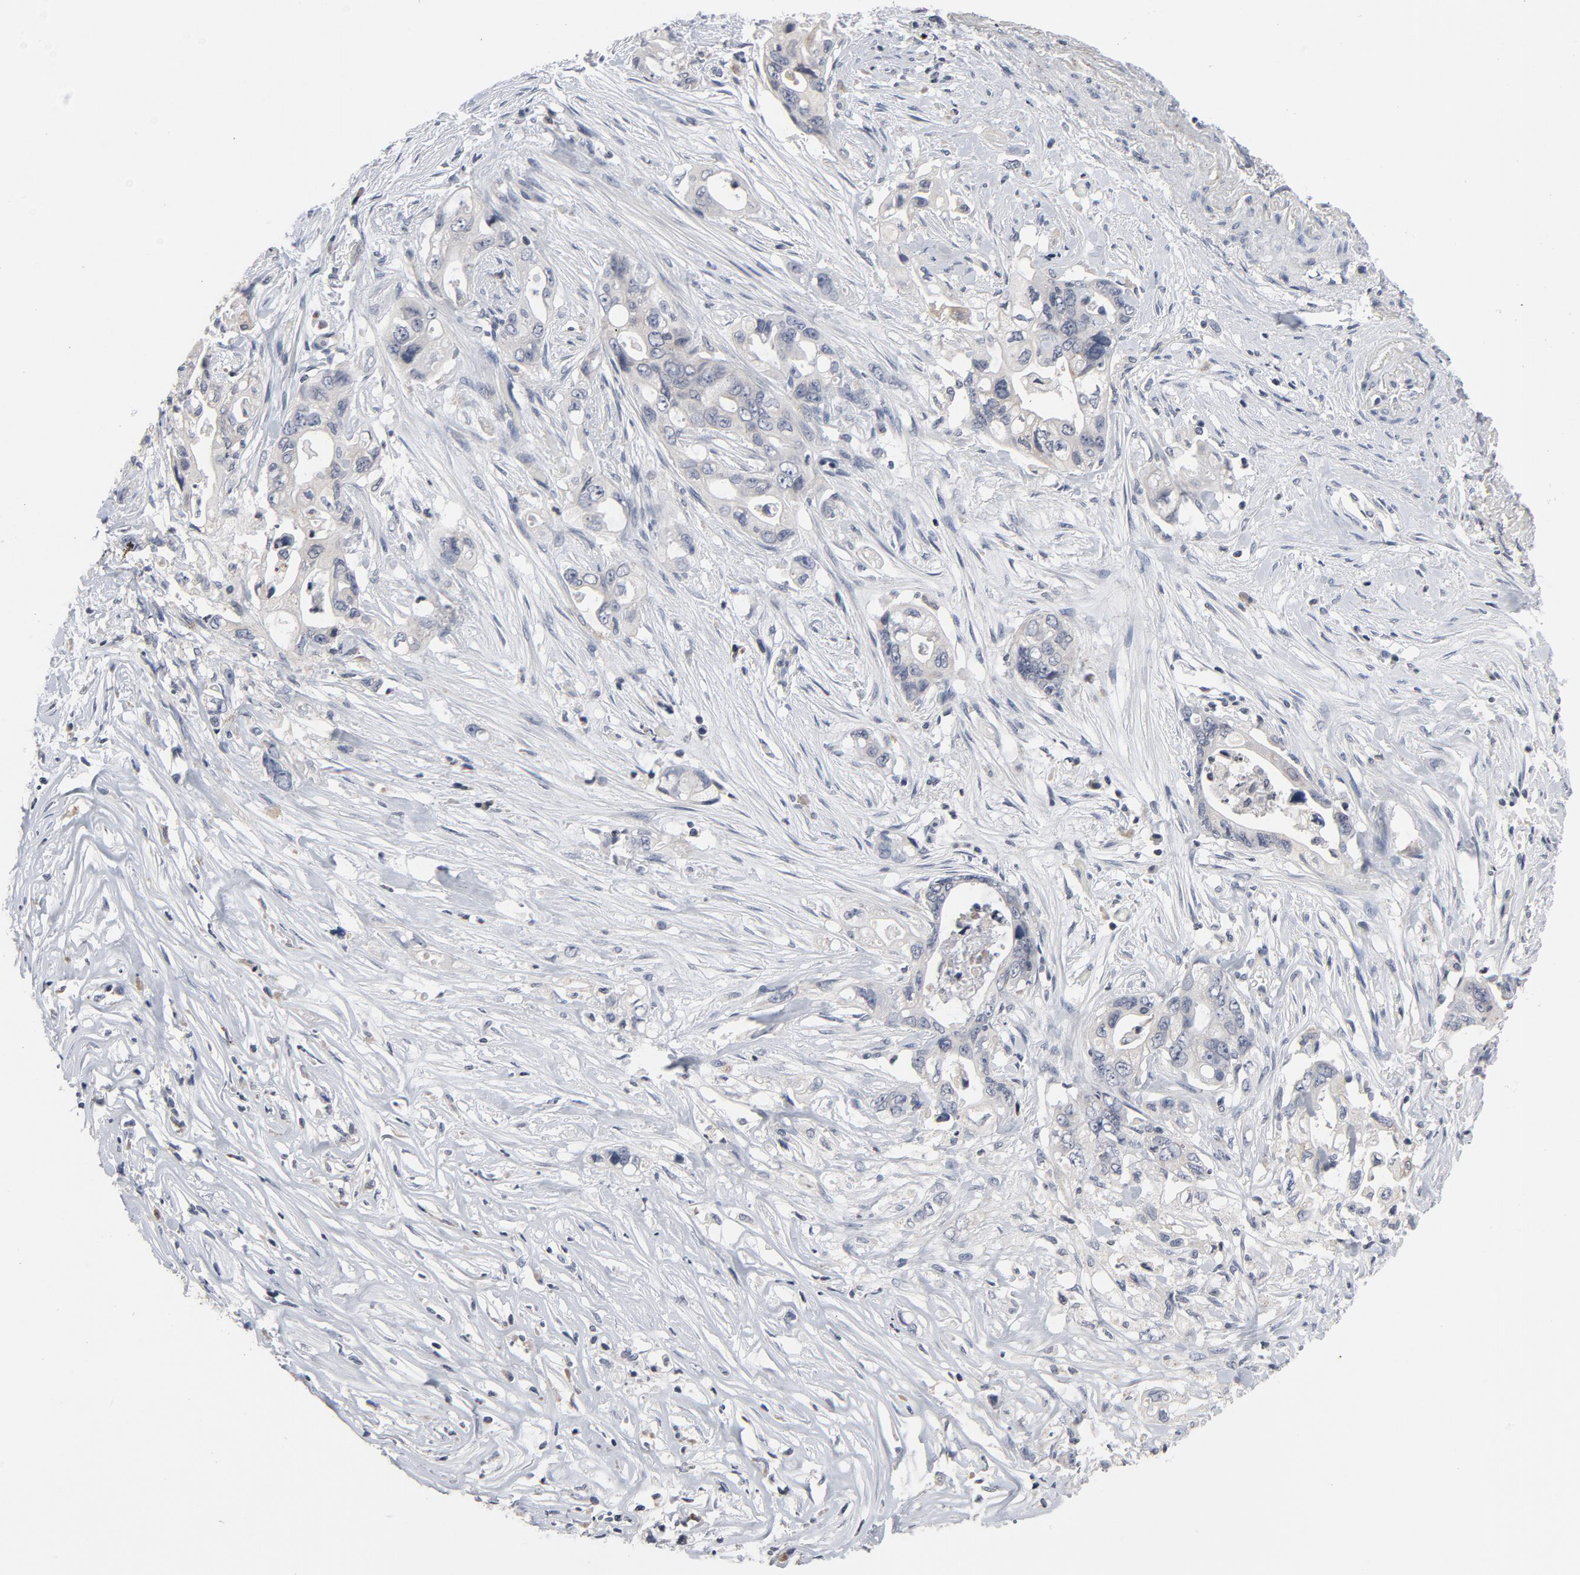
{"staining": {"intensity": "negative", "quantity": "none", "location": "none"}, "tissue": "pancreatic cancer", "cell_type": "Tumor cells", "image_type": "cancer", "snomed": [{"axis": "morphology", "description": "Normal tissue, NOS"}, {"axis": "topography", "description": "Pancreas"}], "caption": "Immunohistochemical staining of pancreatic cancer exhibits no significant staining in tumor cells. (Brightfield microscopy of DAB immunohistochemistry at high magnification).", "gene": "TCL1A", "patient": {"sex": "male", "age": 42}}